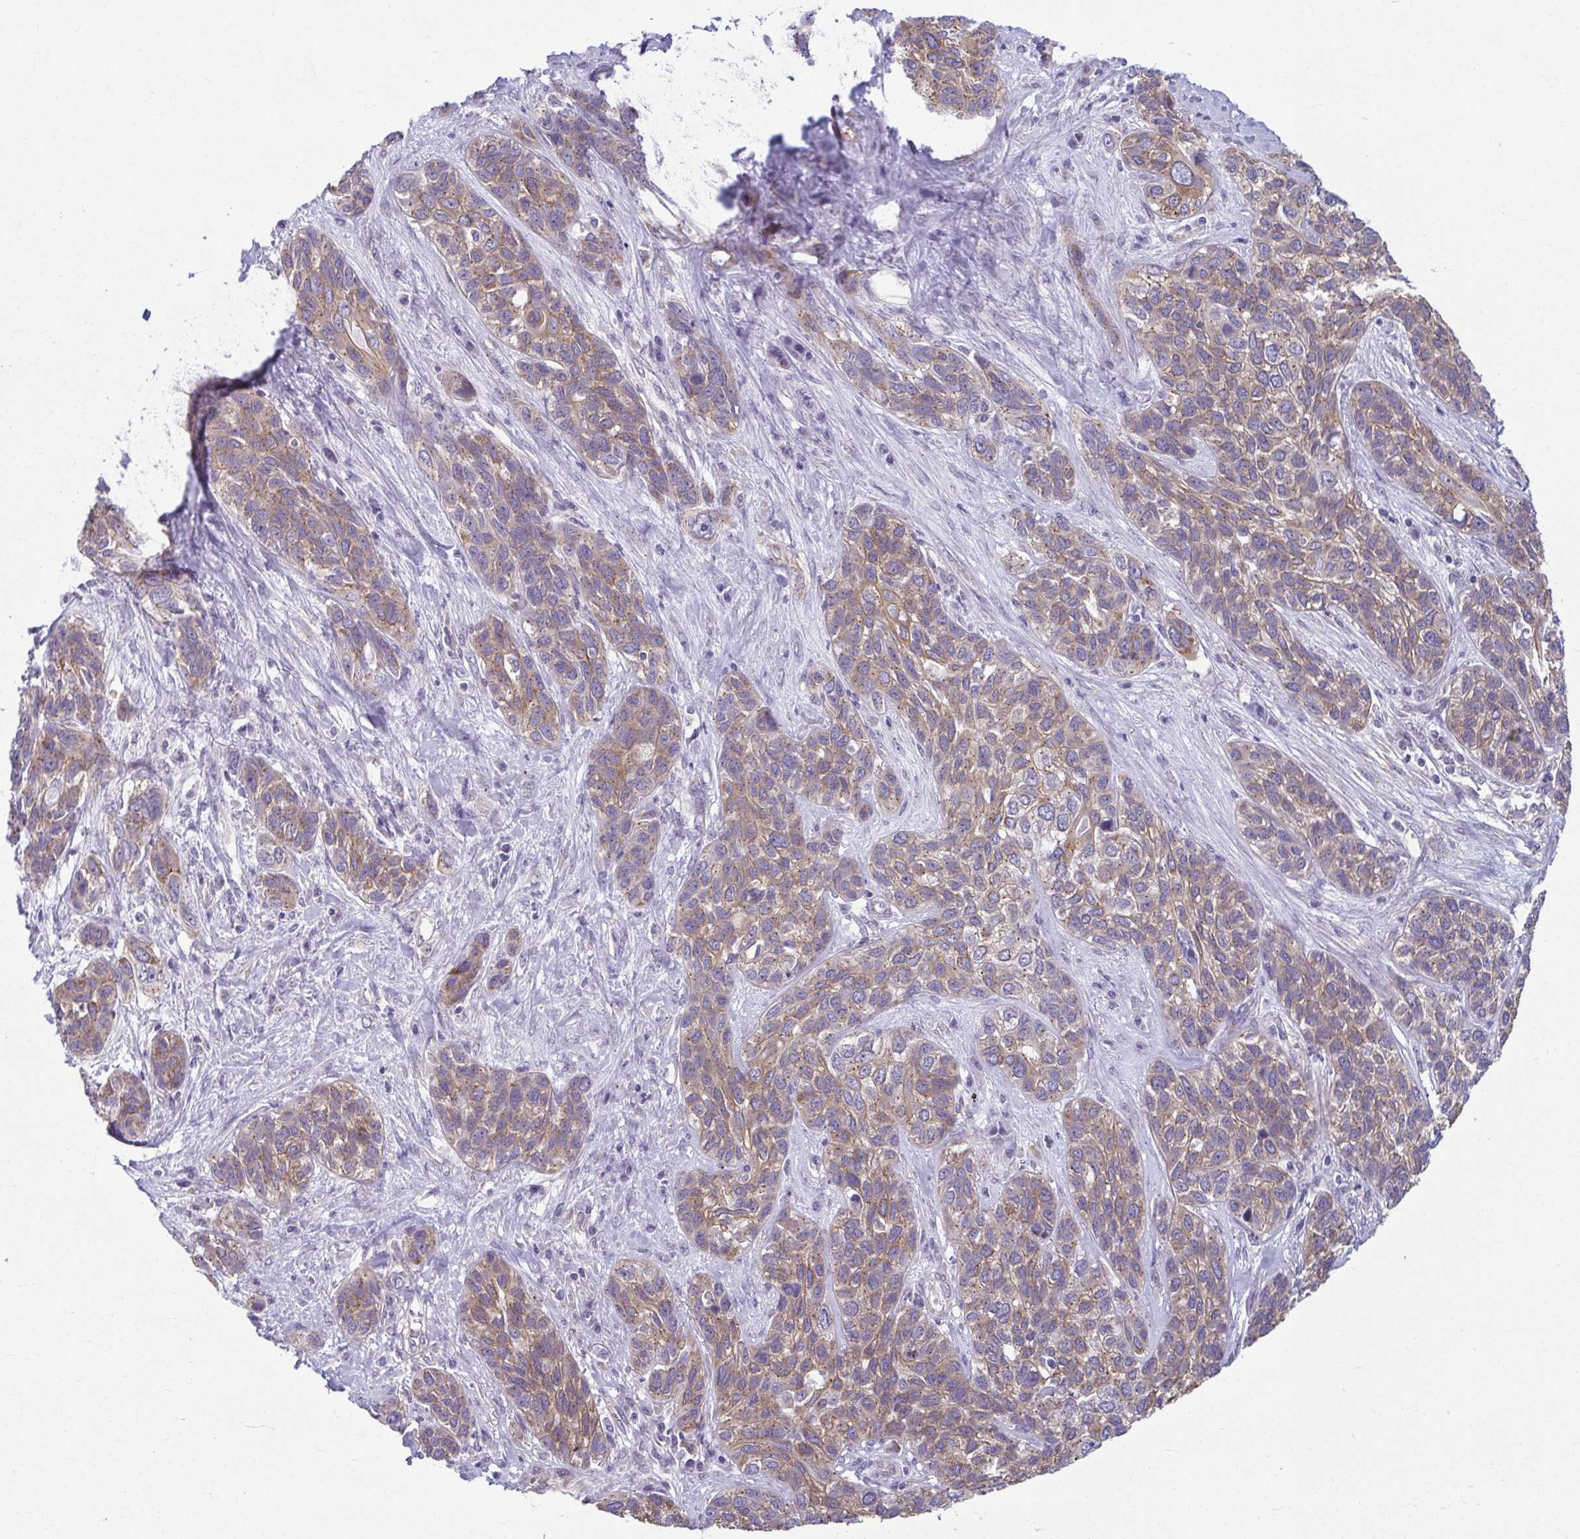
{"staining": {"intensity": "weak", "quantity": ">75%", "location": "cytoplasmic/membranous"}, "tissue": "lung cancer", "cell_type": "Tumor cells", "image_type": "cancer", "snomed": [{"axis": "morphology", "description": "Squamous cell carcinoma, NOS"}, {"axis": "topography", "description": "Lung"}], "caption": "Human lung cancer (squamous cell carcinoma) stained with a brown dye exhibits weak cytoplasmic/membranous positive positivity in about >75% of tumor cells.", "gene": "TMEM108", "patient": {"sex": "female", "age": 70}}